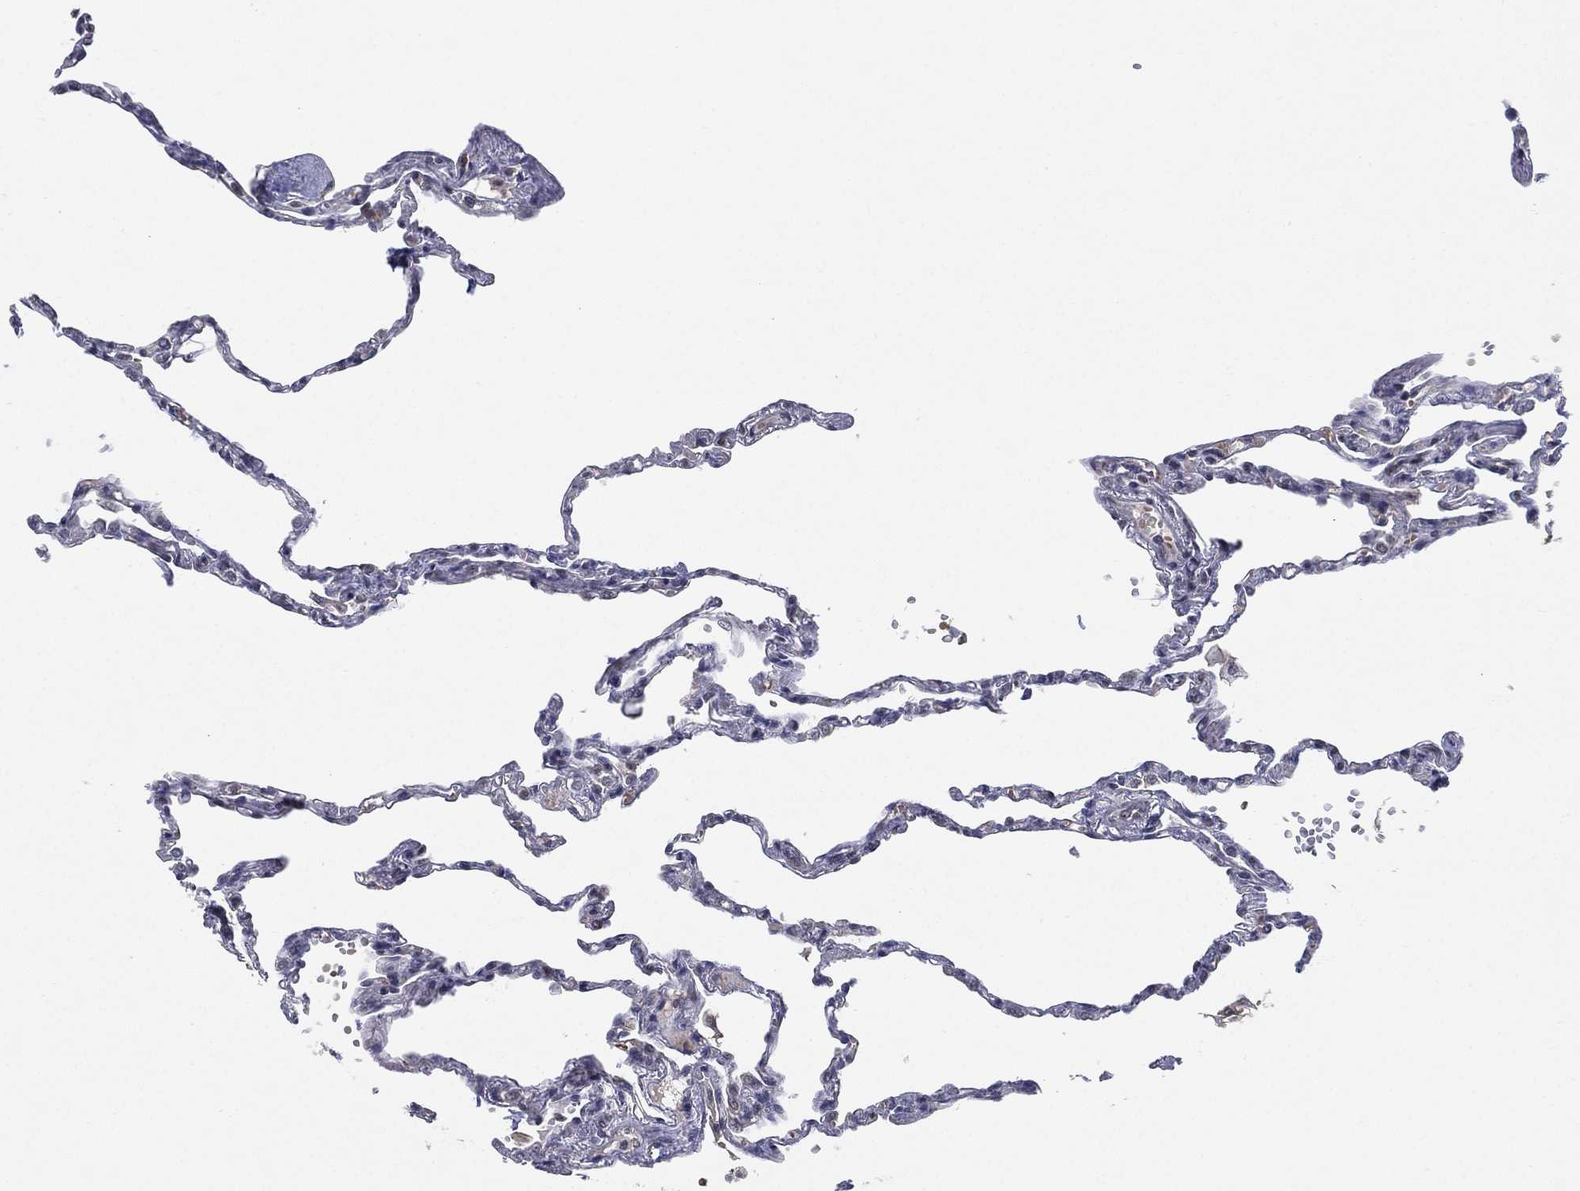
{"staining": {"intensity": "negative", "quantity": "none", "location": "none"}, "tissue": "lung", "cell_type": "Alveolar cells", "image_type": "normal", "snomed": [{"axis": "morphology", "description": "Normal tissue, NOS"}, {"axis": "topography", "description": "Lung"}], "caption": "An image of lung stained for a protein shows no brown staining in alveolar cells. The staining is performed using DAB brown chromogen with nuclei counter-stained in using hematoxylin.", "gene": "DGCR8", "patient": {"sex": "male", "age": 78}}